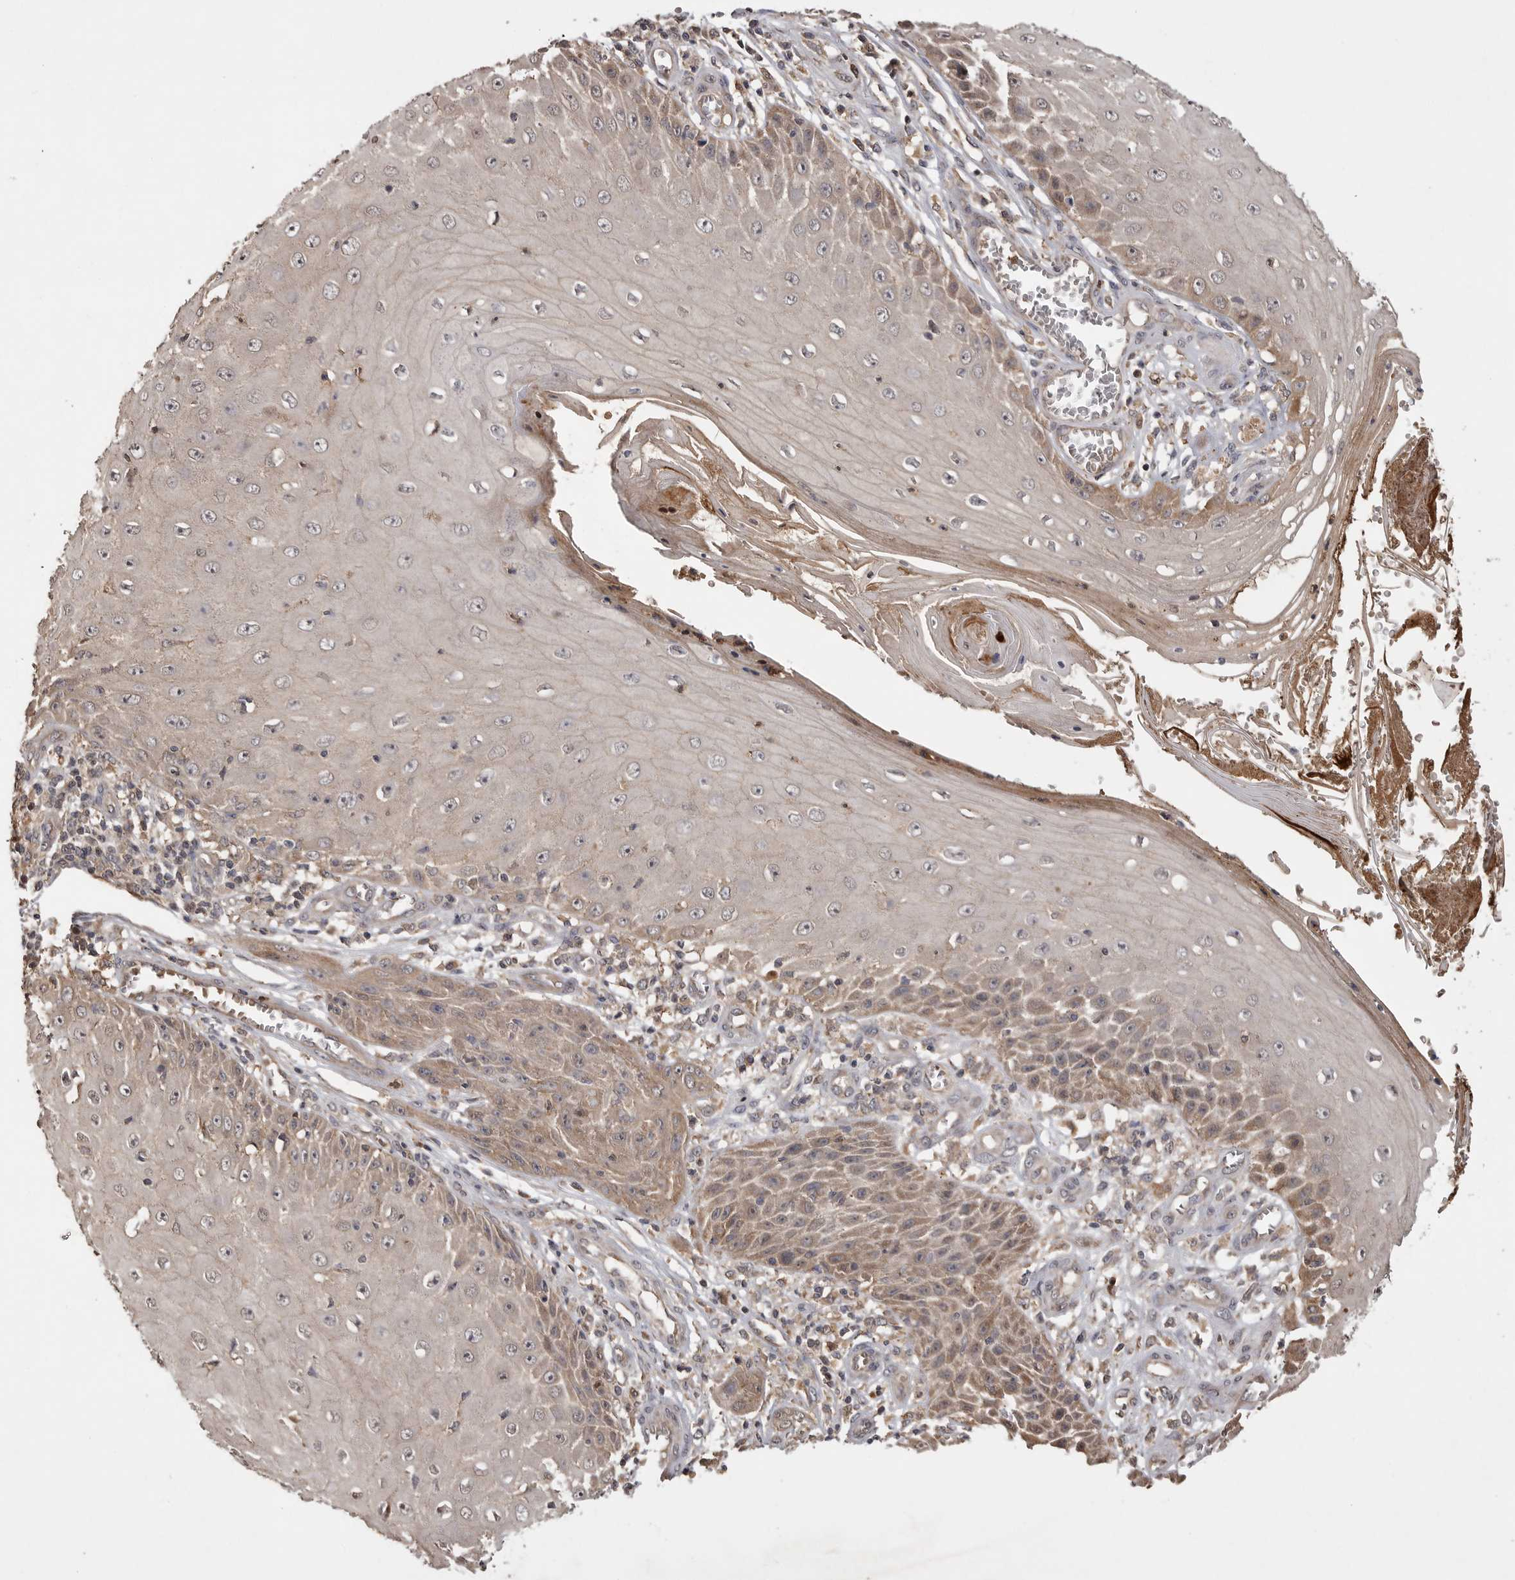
{"staining": {"intensity": "negative", "quantity": "none", "location": "none"}, "tissue": "skin cancer", "cell_type": "Tumor cells", "image_type": "cancer", "snomed": [{"axis": "morphology", "description": "Squamous cell carcinoma, NOS"}, {"axis": "topography", "description": "Skin"}], "caption": "A micrograph of human skin squamous cell carcinoma is negative for staining in tumor cells.", "gene": "VN1R4", "patient": {"sex": "female", "age": 73}}